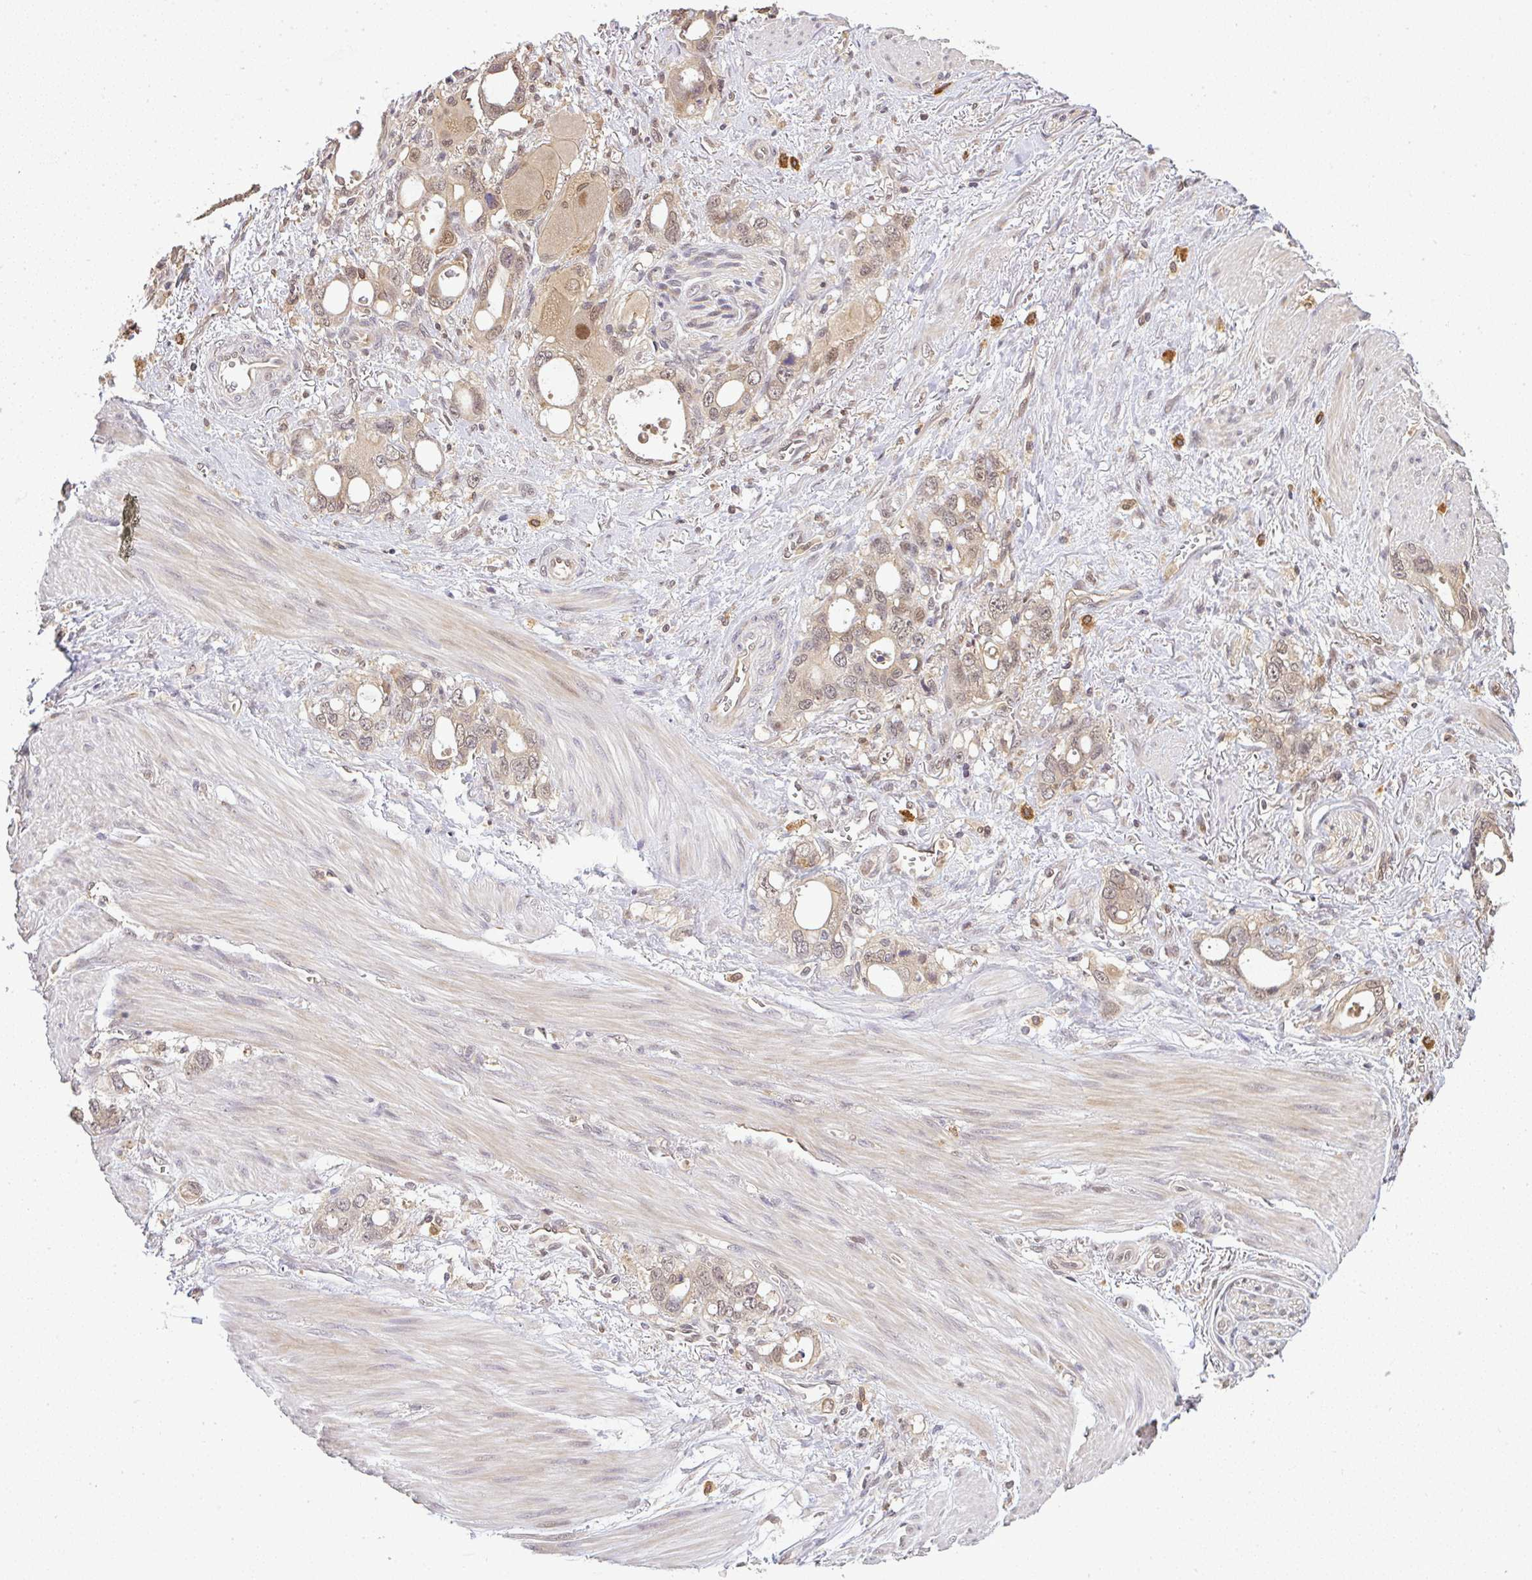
{"staining": {"intensity": "weak", "quantity": "<25%", "location": "cytoplasmic/membranous,nuclear"}, "tissue": "stomach cancer", "cell_type": "Tumor cells", "image_type": "cancer", "snomed": [{"axis": "morphology", "description": "Adenocarcinoma, NOS"}, {"axis": "topography", "description": "Stomach, upper"}], "caption": "This photomicrograph is of stomach adenocarcinoma stained with immunohistochemistry to label a protein in brown with the nuclei are counter-stained blue. There is no positivity in tumor cells.", "gene": "FAM153A", "patient": {"sex": "male", "age": 74}}